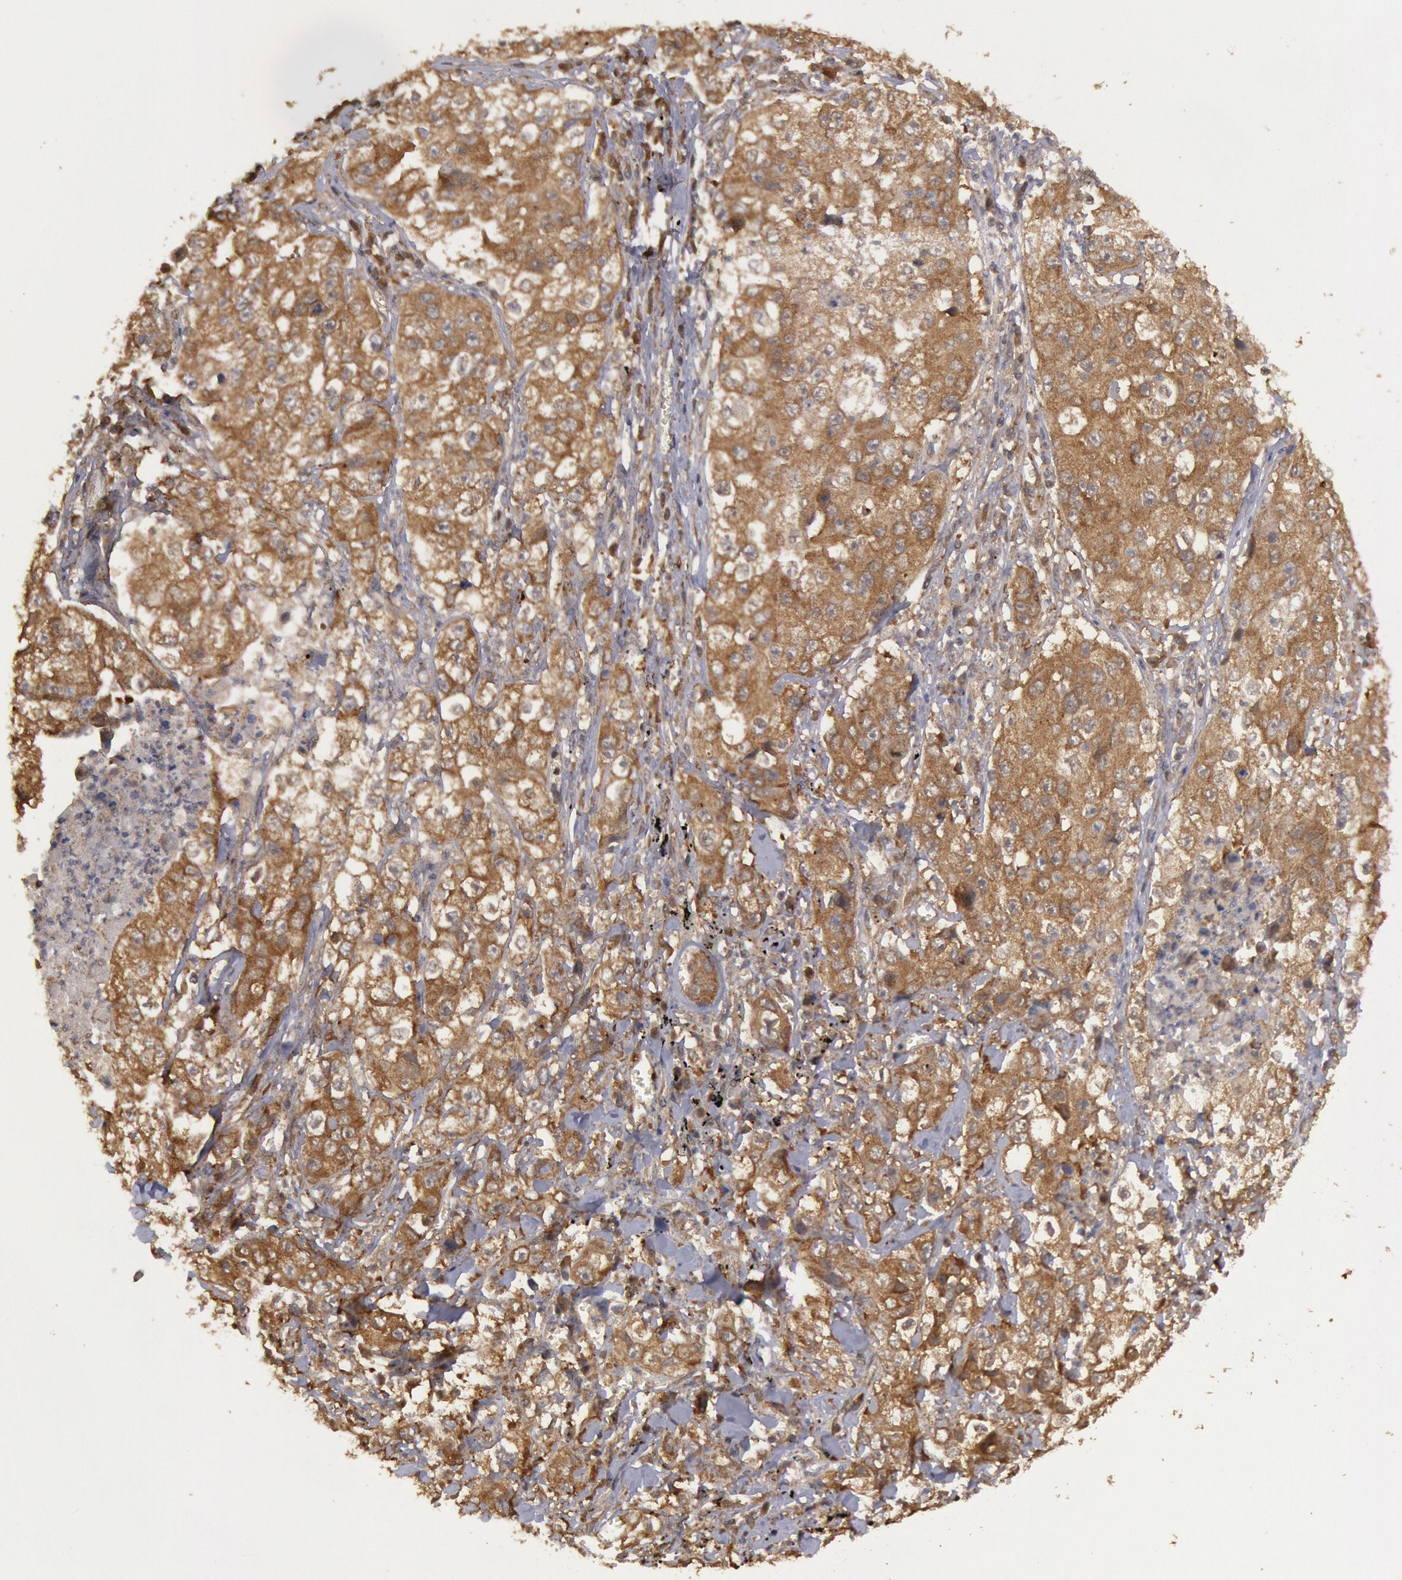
{"staining": {"intensity": "moderate", "quantity": ">75%", "location": "cytoplasmic/membranous"}, "tissue": "lung cancer", "cell_type": "Tumor cells", "image_type": "cancer", "snomed": [{"axis": "morphology", "description": "Squamous cell carcinoma, NOS"}, {"axis": "topography", "description": "Lung"}], "caption": "Immunohistochemical staining of human lung cancer (squamous cell carcinoma) exhibits medium levels of moderate cytoplasmic/membranous protein positivity in about >75% of tumor cells. Immunohistochemistry stains the protein in brown and the nuclei are stained blue.", "gene": "USP14", "patient": {"sex": "male", "age": 64}}